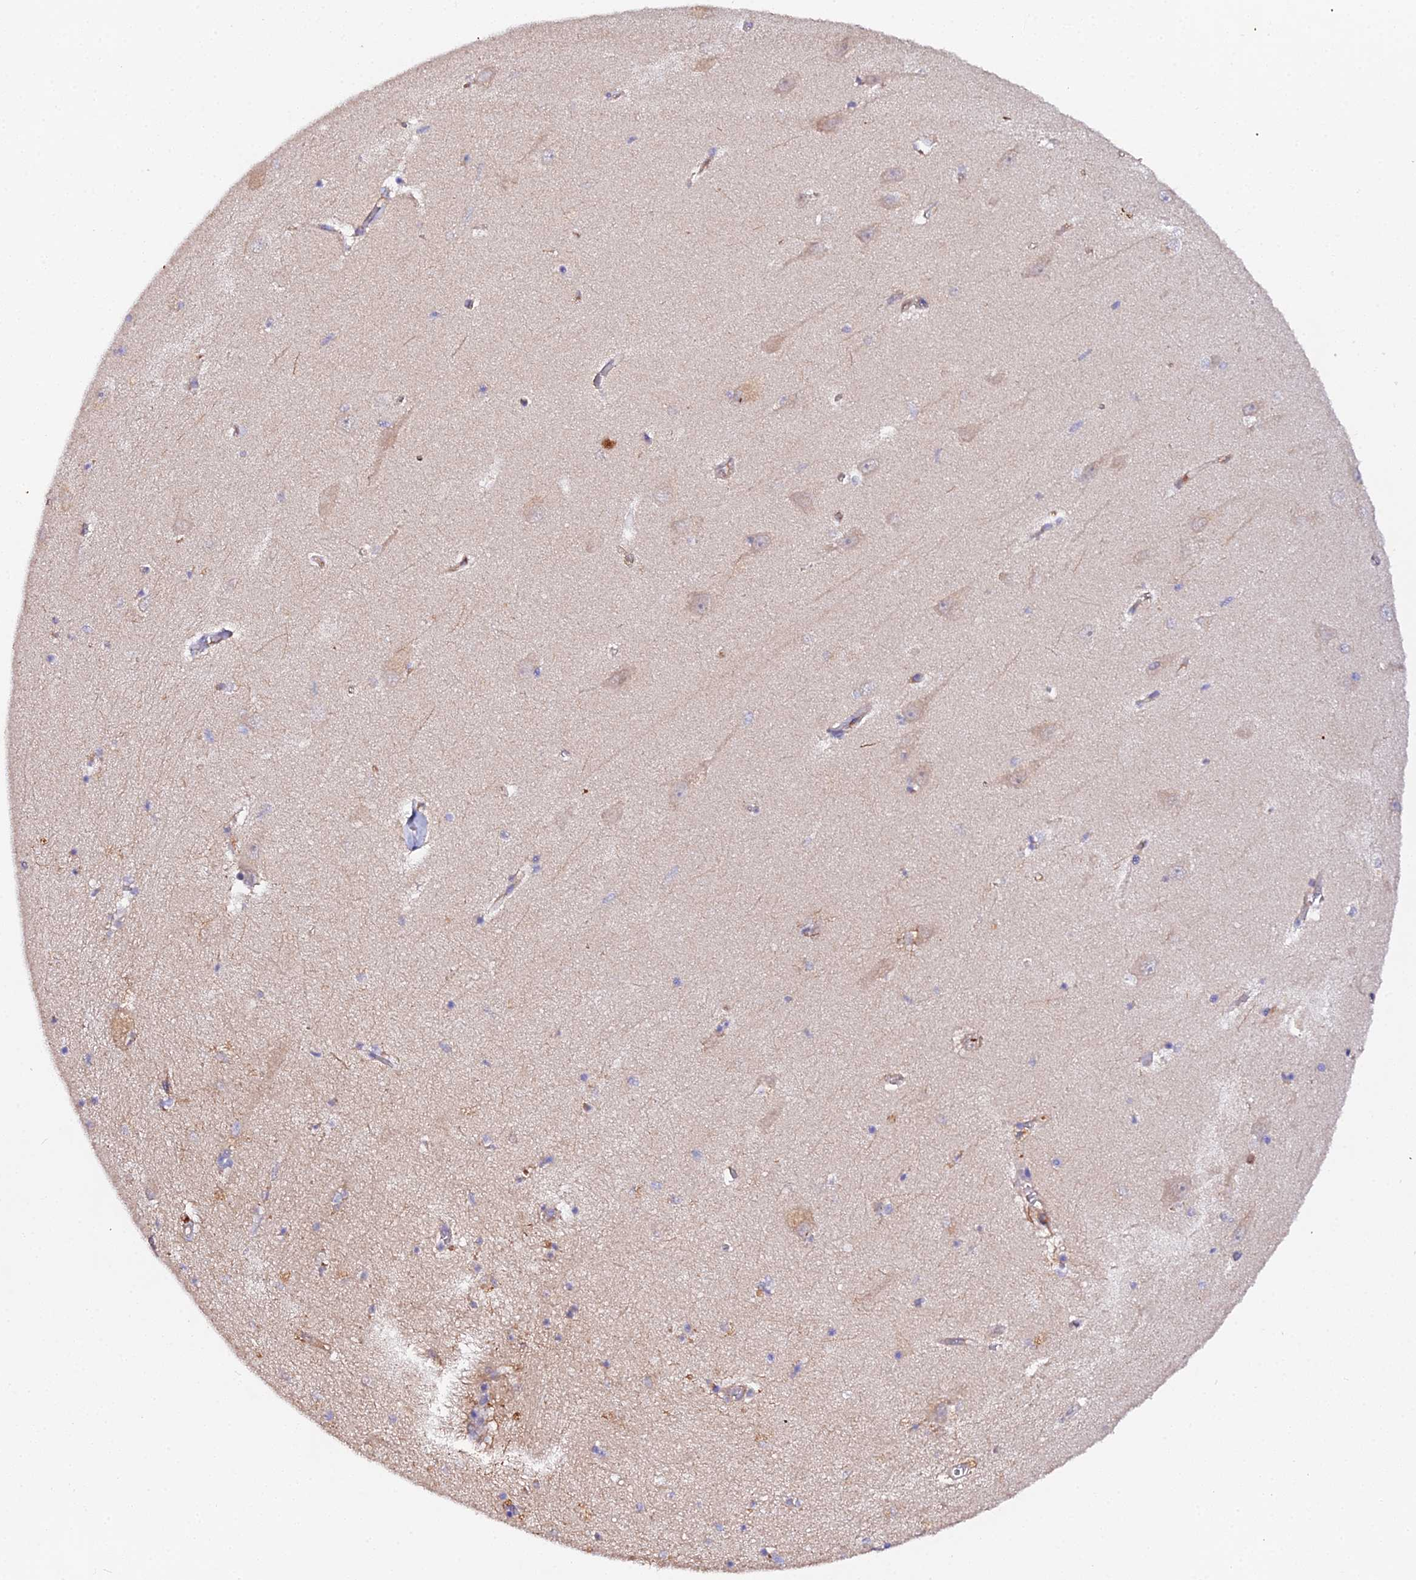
{"staining": {"intensity": "negative", "quantity": "none", "location": "none"}, "tissue": "hippocampus", "cell_type": "Glial cells", "image_type": "normal", "snomed": [{"axis": "morphology", "description": "Normal tissue, NOS"}, {"axis": "topography", "description": "Hippocampus"}], "caption": "Glial cells show no significant expression in unremarkable hippocampus. (DAB immunohistochemistry with hematoxylin counter stain).", "gene": "TRIM26", "patient": {"sex": "female", "age": 64}}